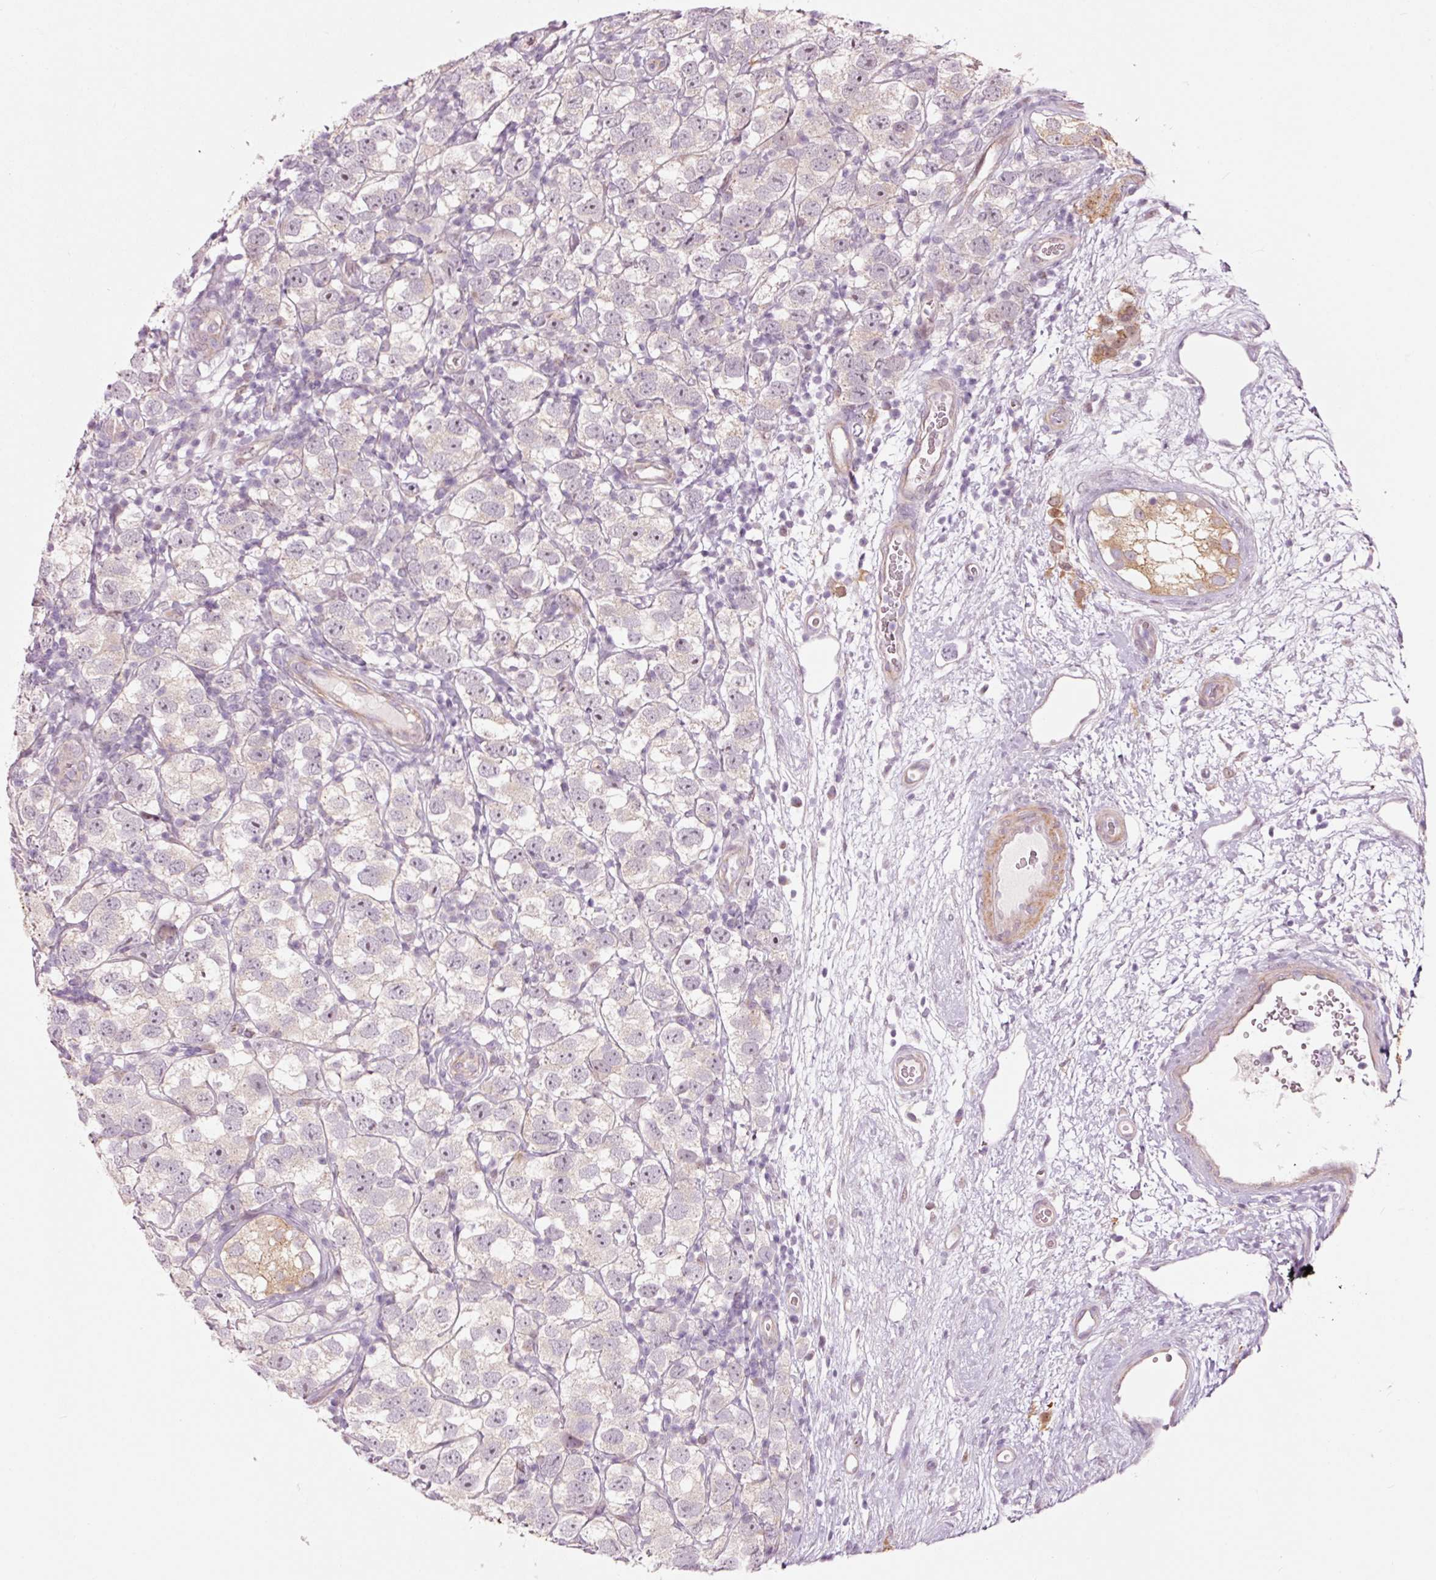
{"staining": {"intensity": "negative", "quantity": "none", "location": "none"}, "tissue": "testis cancer", "cell_type": "Tumor cells", "image_type": "cancer", "snomed": [{"axis": "morphology", "description": "Seminoma, NOS"}, {"axis": "topography", "description": "Testis"}], "caption": "This image is of seminoma (testis) stained with IHC to label a protein in brown with the nuclei are counter-stained blue. There is no positivity in tumor cells.", "gene": "DAPP1", "patient": {"sex": "male", "age": 26}}